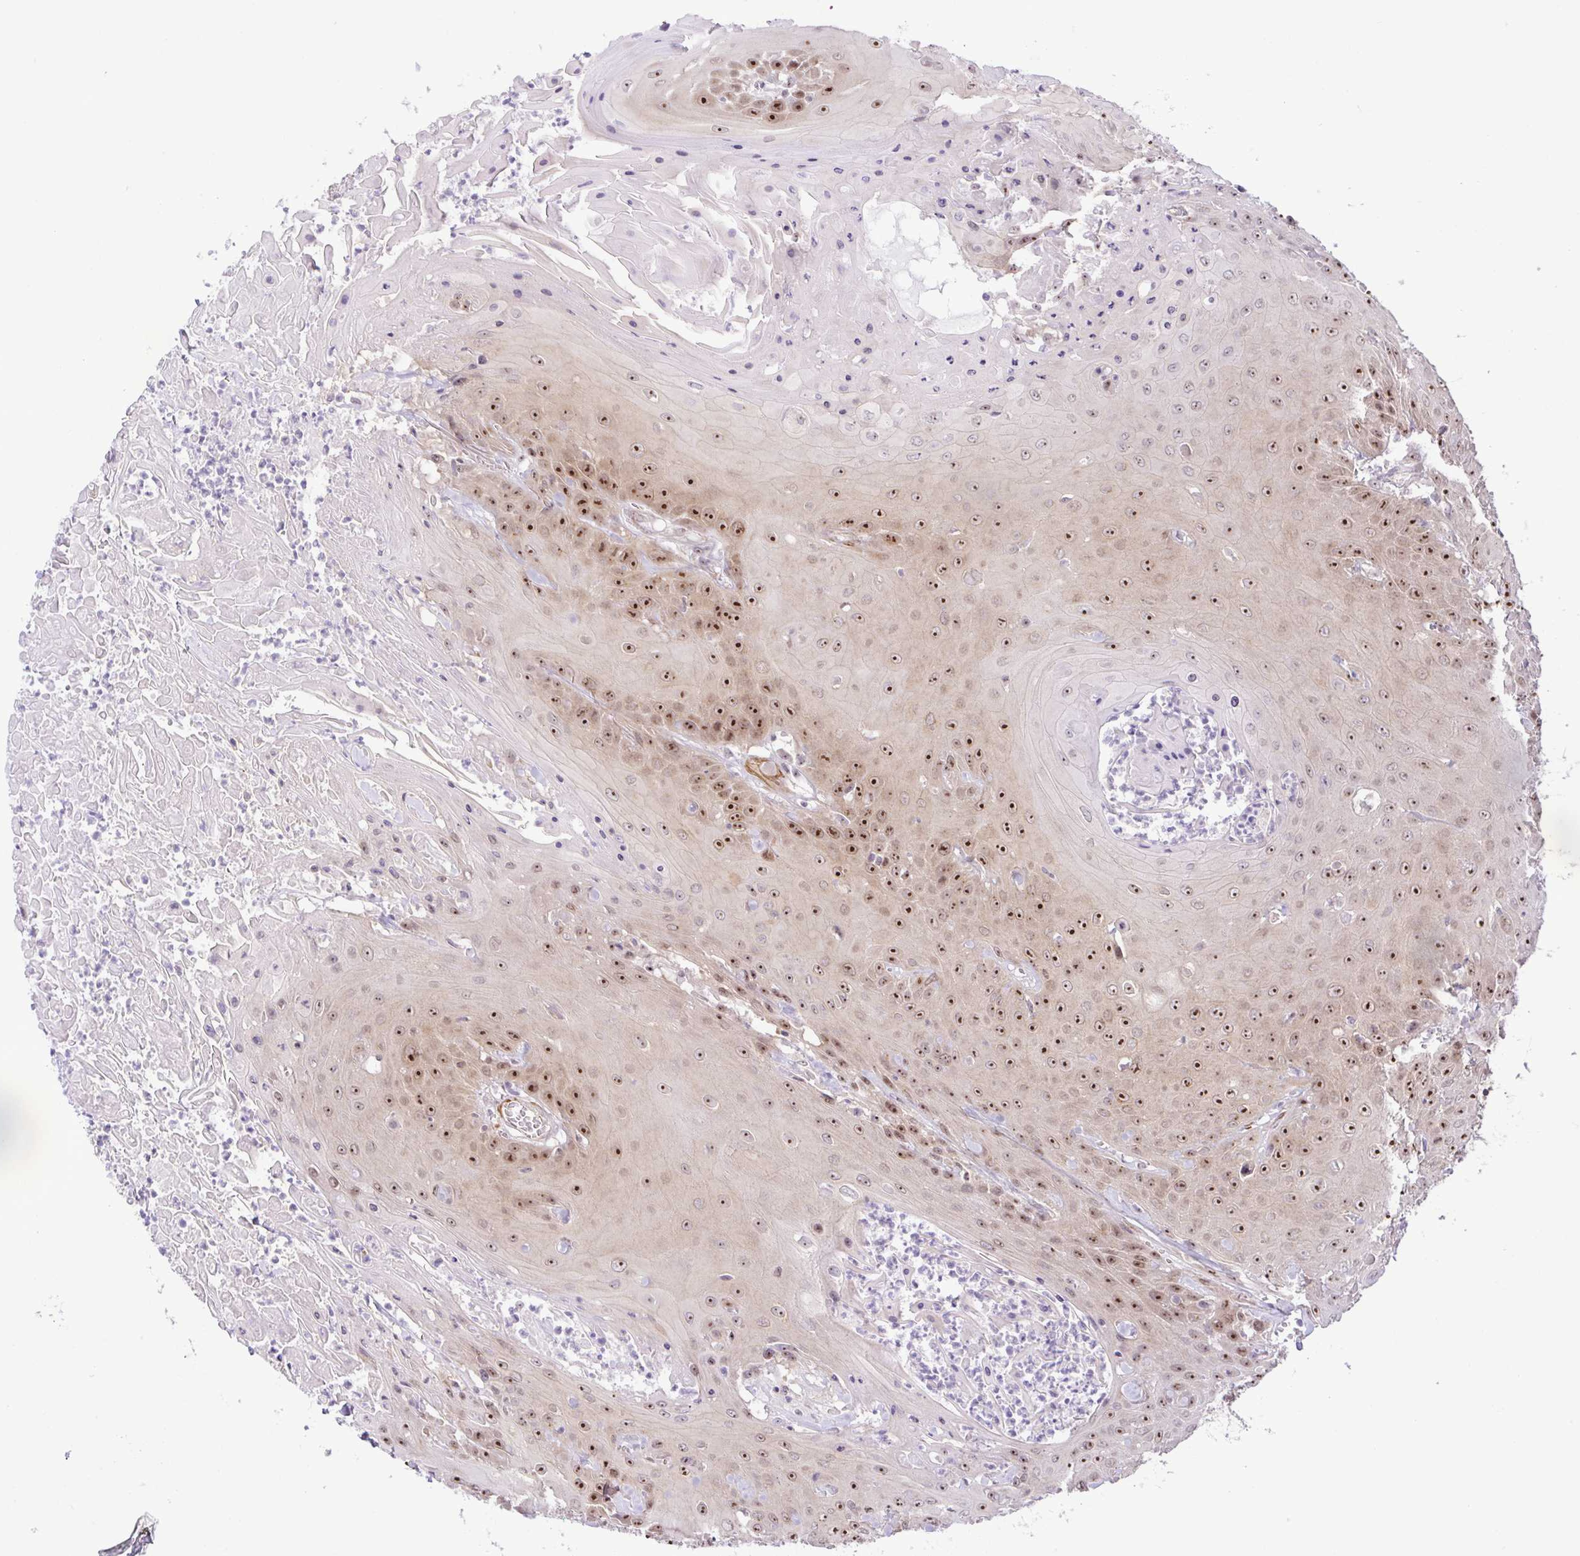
{"staining": {"intensity": "strong", "quantity": "25%-75%", "location": "nuclear"}, "tissue": "head and neck cancer", "cell_type": "Tumor cells", "image_type": "cancer", "snomed": [{"axis": "morphology", "description": "Squamous cell carcinoma, NOS"}, {"axis": "topography", "description": "Skin"}, {"axis": "topography", "description": "Head-Neck"}], "caption": "This is an image of IHC staining of head and neck squamous cell carcinoma, which shows strong positivity in the nuclear of tumor cells.", "gene": "RSL24D1", "patient": {"sex": "male", "age": 80}}